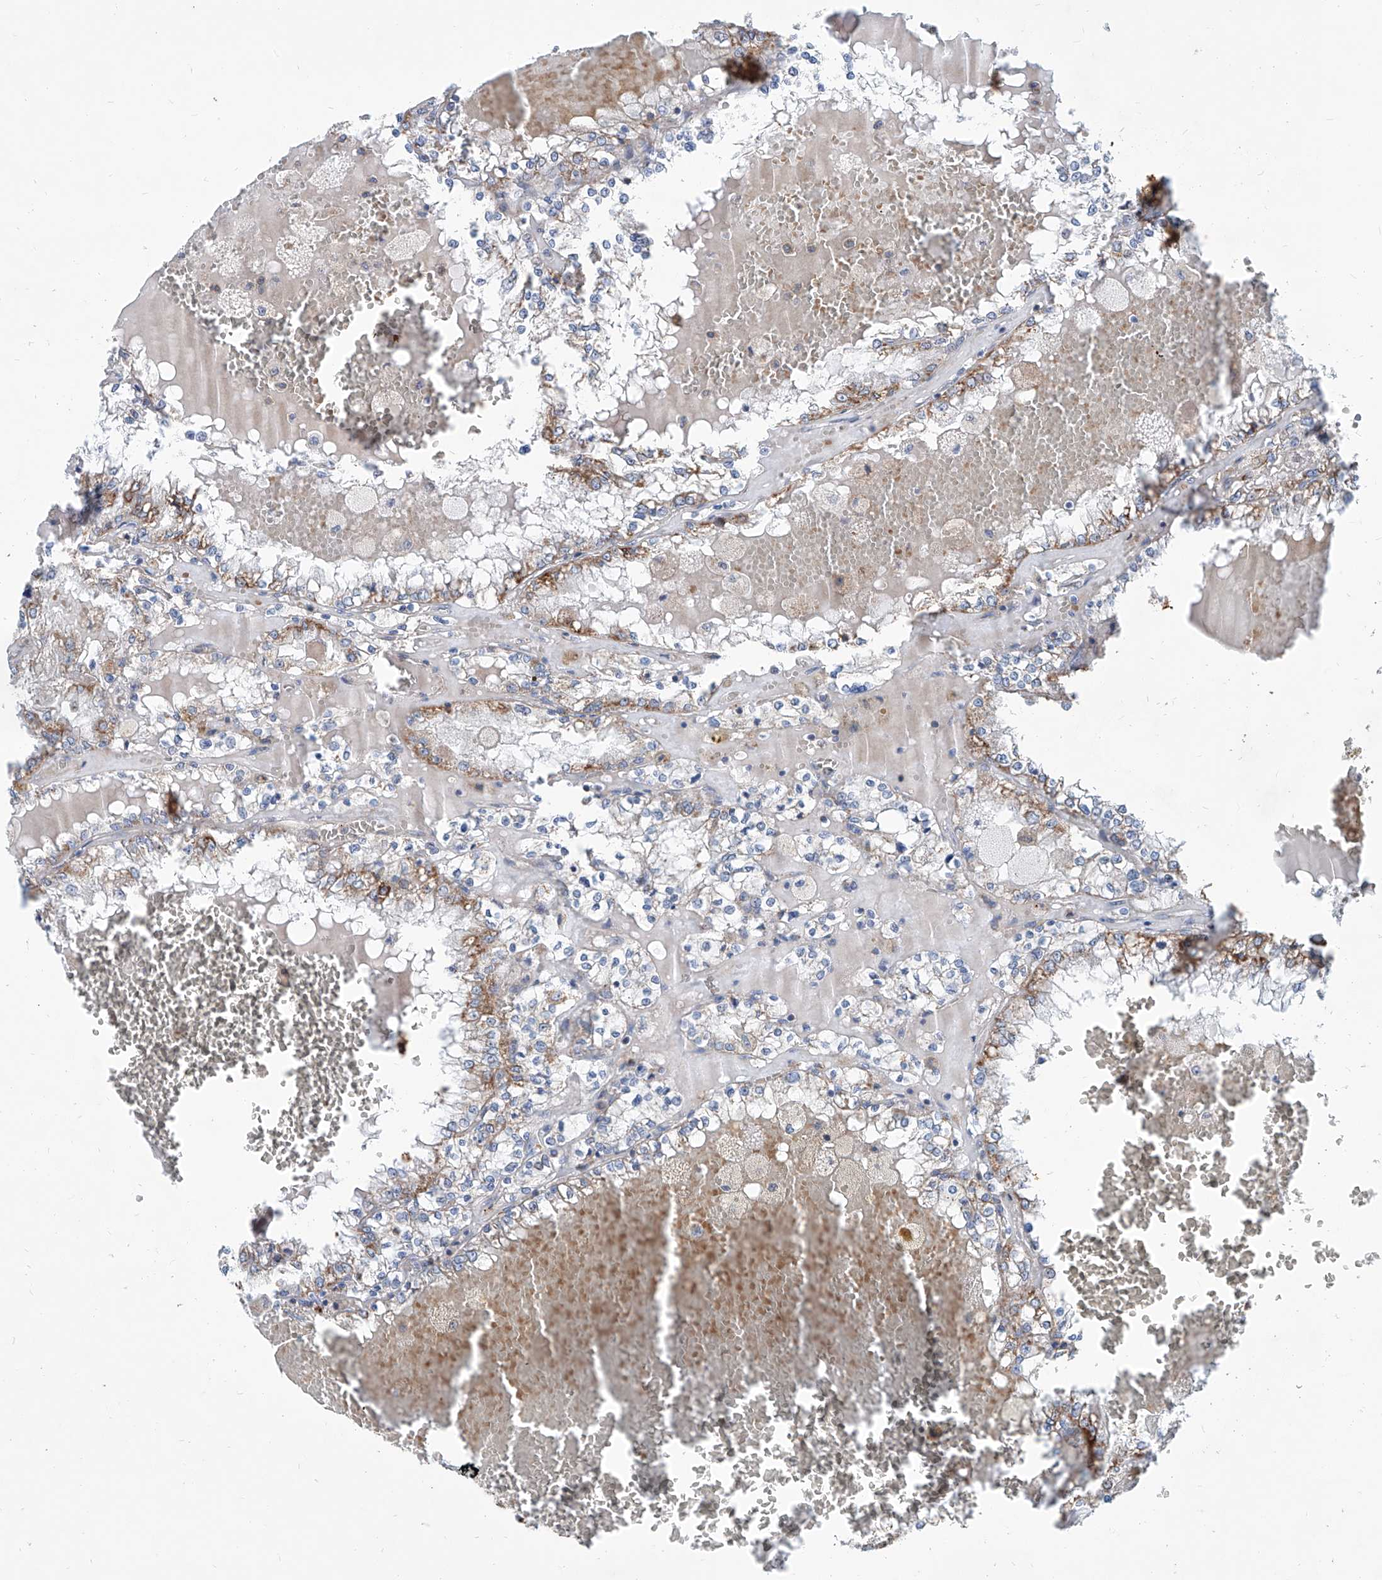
{"staining": {"intensity": "moderate", "quantity": "25%-75%", "location": "cytoplasmic/membranous"}, "tissue": "renal cancer", "cell_type": "Tumor cells", "image_type": "cancer", "snomed": [{"axis": "morphology", "description": "Adenocarcinoma, NOS"}, {"axis": "topography", "description": "Kidney"}], "caption": "The immunohistochemical stain highlights moderate cytoplasmic/membranous expression in tumor cells of adenocarcinoma (renal) tissue. (Brightfield microscopy of DAB IHC at high magnification).", "gene": "USP48", "patient": {"sex": "female", "age": 56}}